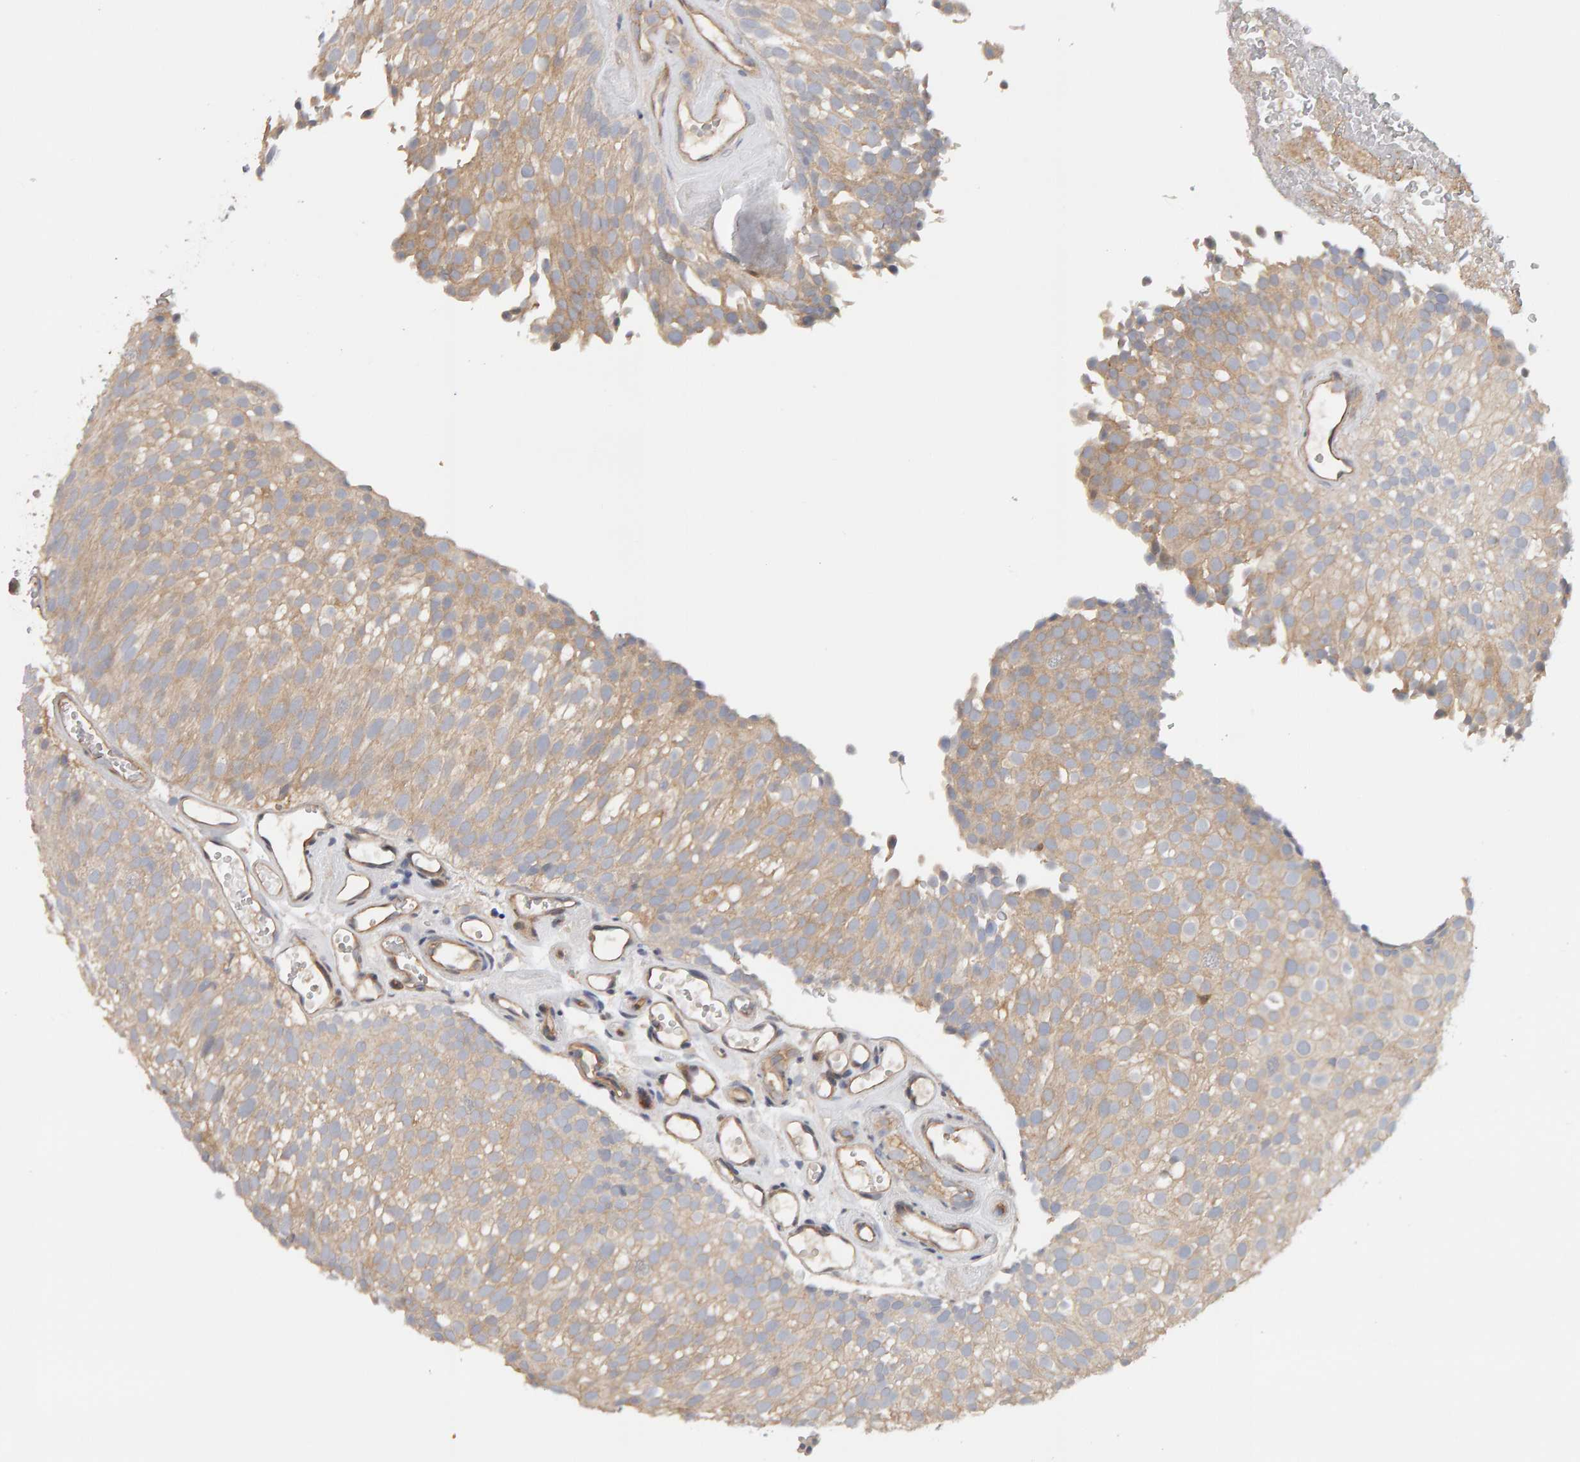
{"staining": {"intensity": "moderate", "quantity": ">75%", "location": "cytoplasmic/membranous"}, "tissue": "urothelial cancer", "cell_type": "Tumor cells", "image_type": "cancer", "snomed": [{"axis": "morphology", "description": "Urothelial carcinoma, Low grade"}, {"axis": "topography", "description": "Urinary bladder"}], "caption": "A brown stain shows moderate cytoplasmic/membranous positivity of a protein in human urothelial carcinoma (low-grade) tumor cells.", "gene": "PPP1R16A", "patient": {"sex": "male", "age": 78}}